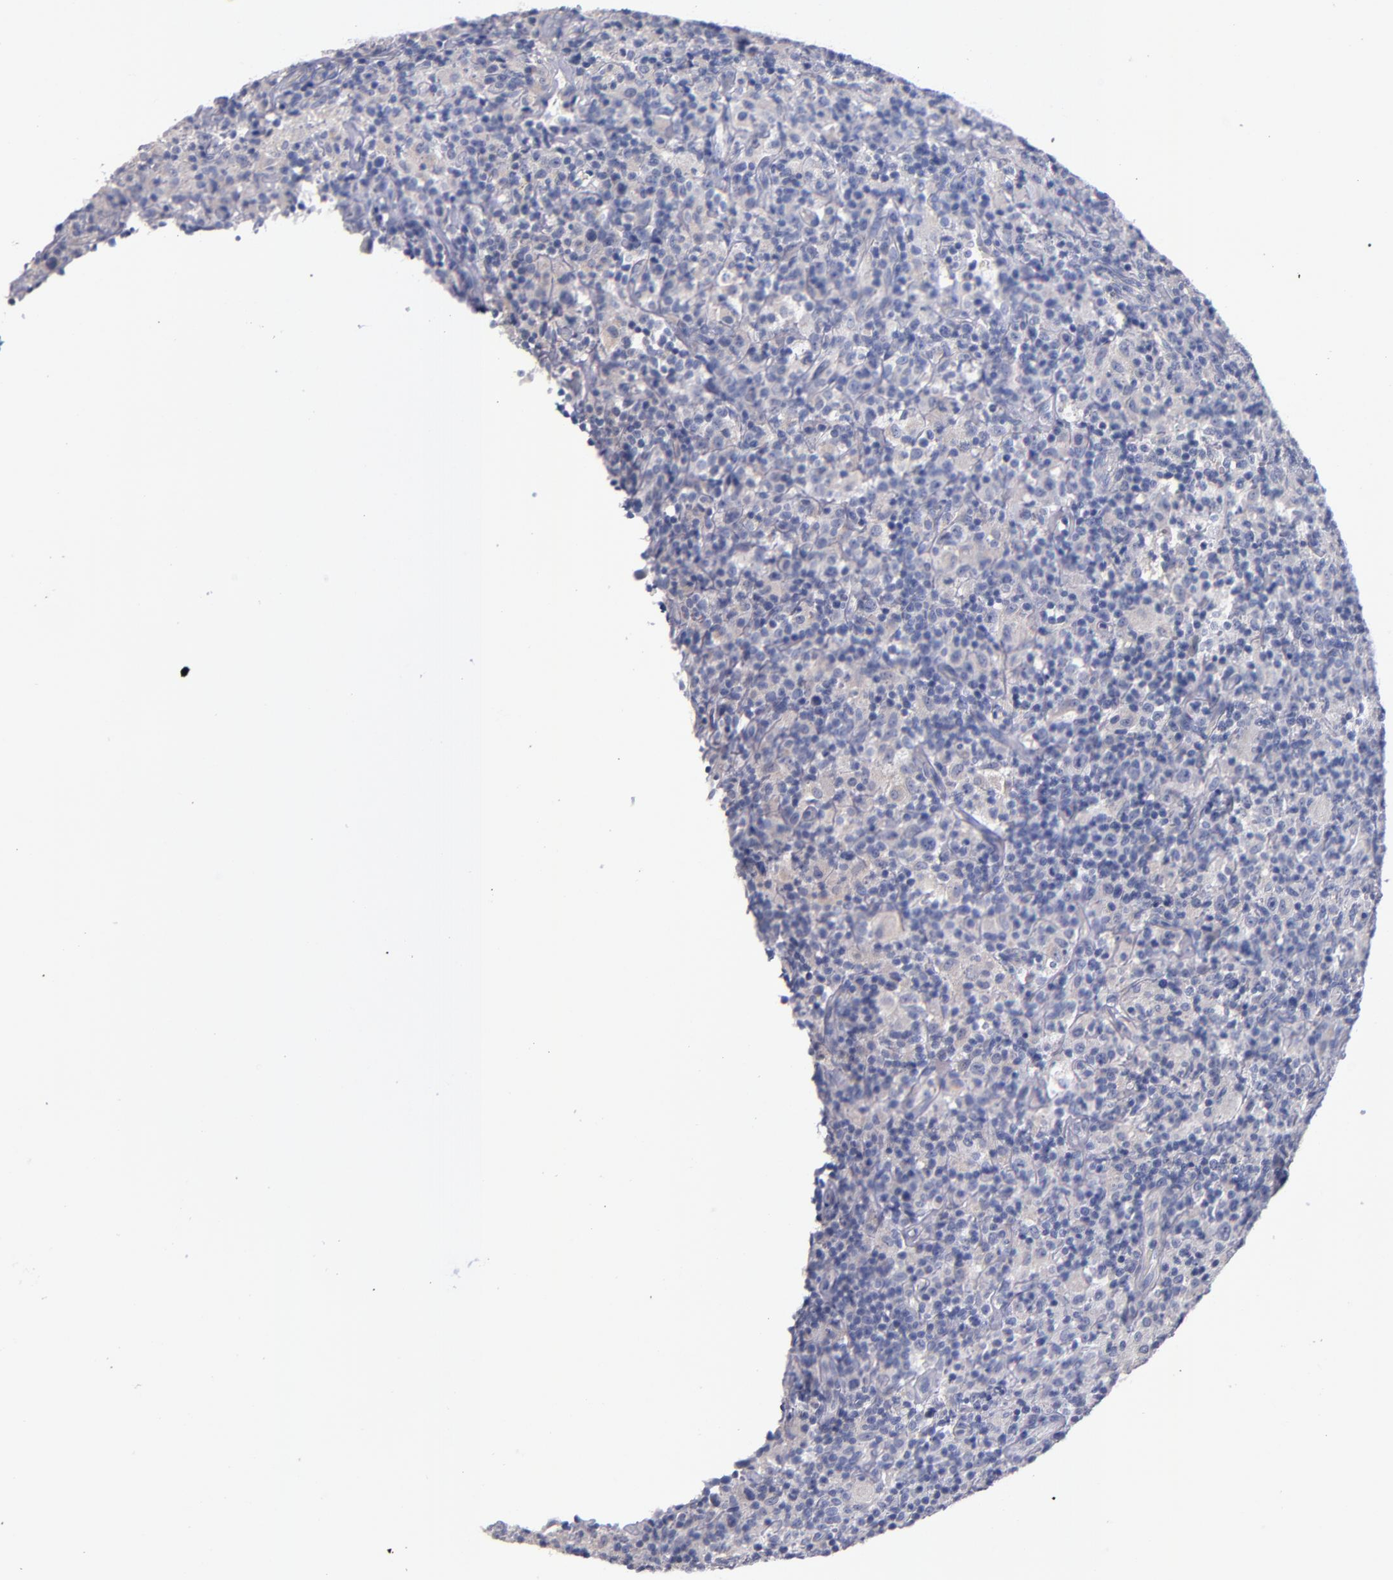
{"staining": {"intensity": "negative", "quantity": "none", "location": "none"}, "tissue": "lymphoma", "cell_type": "Tumor cells", "image_type": "cancer", "snomed": [{"axis": "morphology", "description": "Hodgkin's disease, NOS"}, {"axis": "topography", "description": "Lymph node"}], "caption": "Tumor cells show no significant expression in lymphoma.", "gene": "CNTNAP2", "patient": {"sex": "male", "age": 65}}